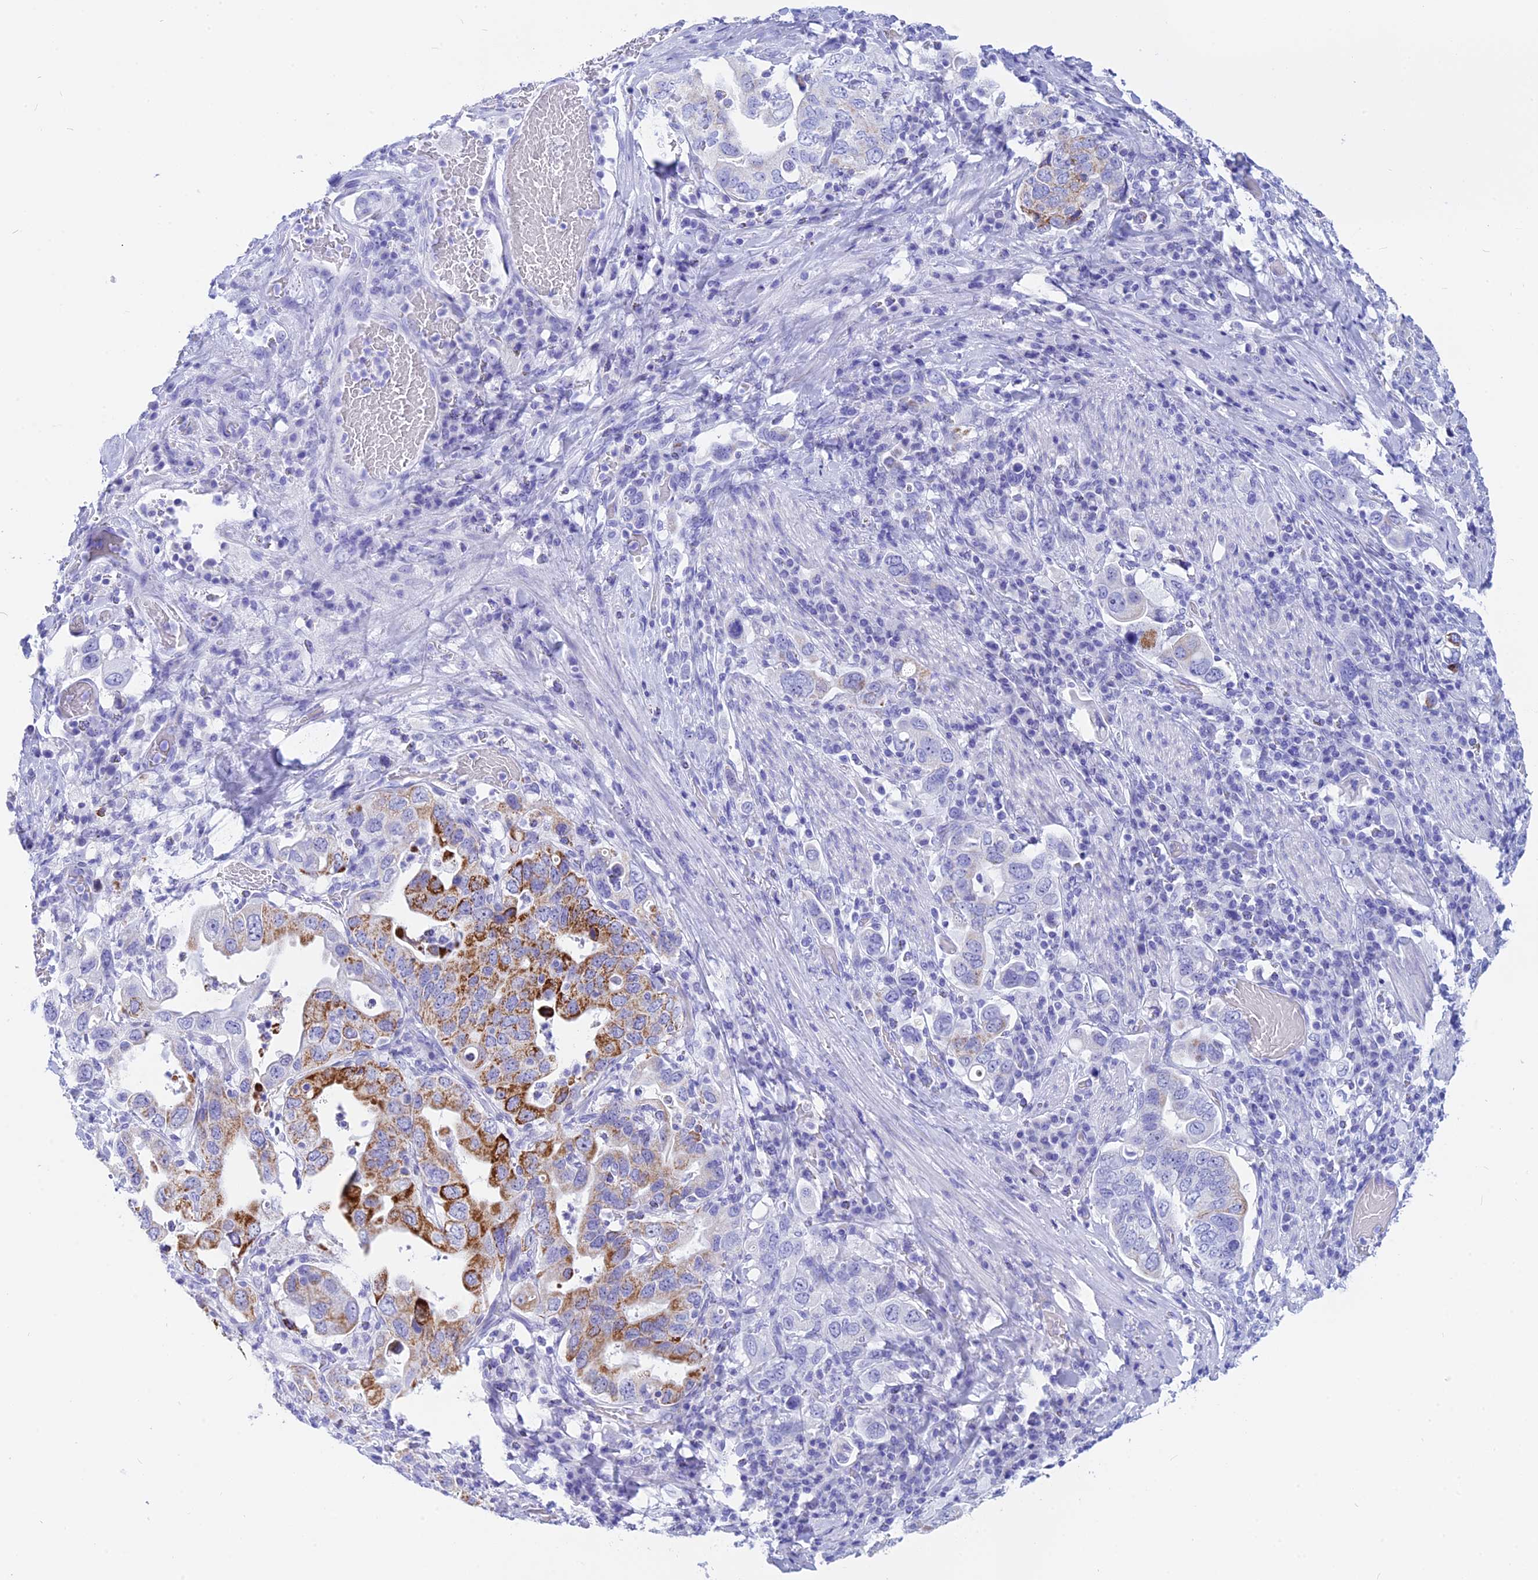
{"staining": {"intensity": "strong", "quantity": "<25%", "location": "cytoplasmic/membranous"}, "tissue": "stomach cancer", "cell_type": "Tumor cells", "image_type": "cancer", "snomed": [{"axis": "morphology", "description": "Adenocarcinoma, NOS"}, {"axis": "topography", "description": "Stomach, upper"}], "caption": "Immunohistochemical staining of human adenocarcinoma (stomach) displays strong cytoplasmic/membranous protein staining in about <25% of tumor cells. The staining was performed using DAB (3,3'-diaminobenzidine) to visualize the protein expression in brown, while the nuclei were stained in blue with hematoxylin (Magnification: 20x).", "gene": "ISCA1", "patient": {"sex": "male", "age": 62}}